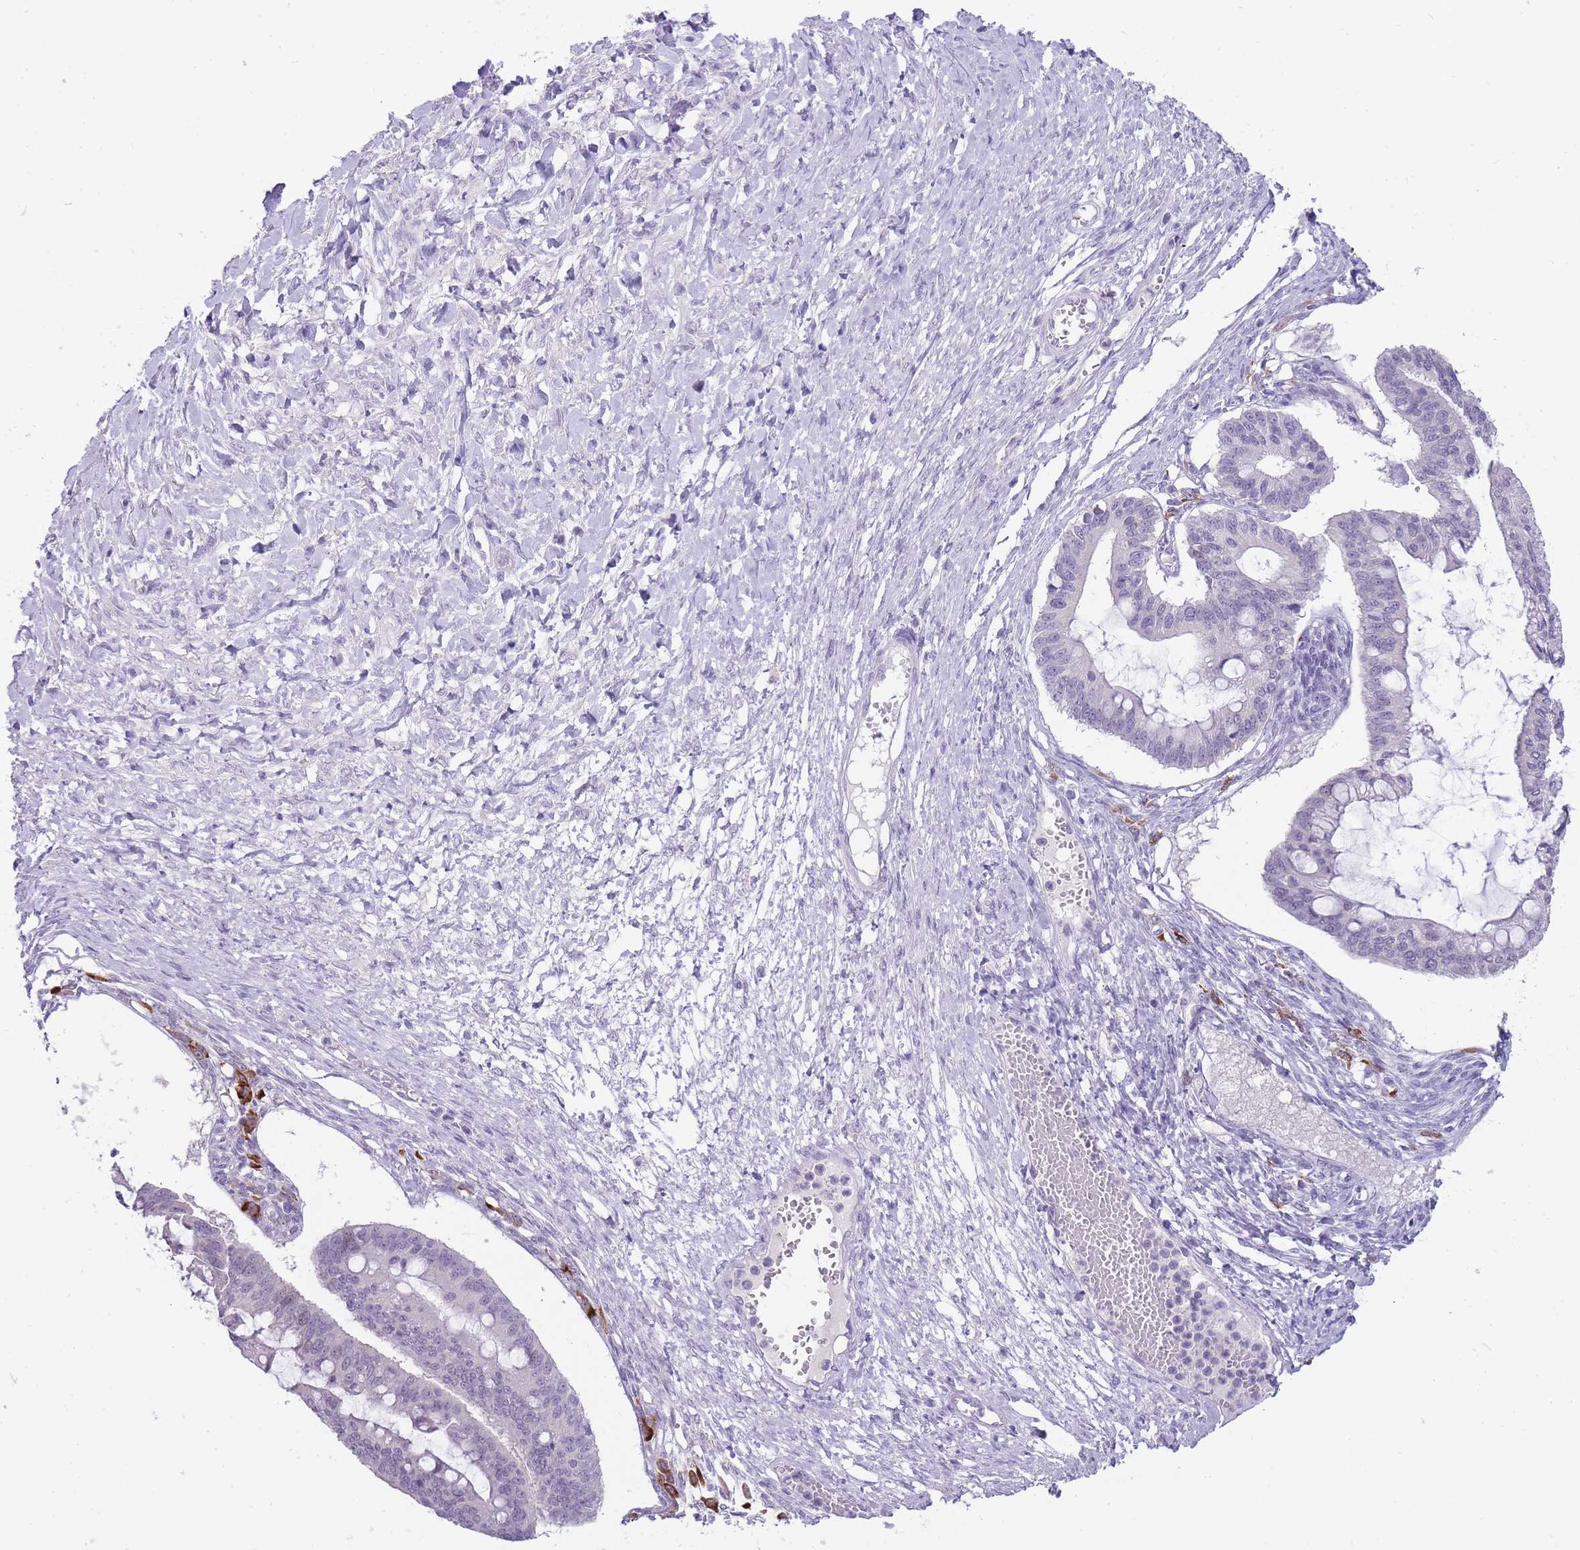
{"staining": {"intensity": "negative", "quantity": "none", "location": "none"}, "tissue": "ovarian cancer", "cell_type": "Tumor cells", "image_type": "cancer", "snomed": [{"axis": "morphology", "description": "Cystadenocarcinoma, mucinous, NOS"}, {"axis": "topography", "description": "Ovary"}], "caption": "Human ovarian mucinous cystadenocarcinoma stained for a protein using immunohistochemistry (IHC) exhibits no staining in tumor cells.", "gene": "ERICH4", "patient": {"sex": "female", "age": 73}}